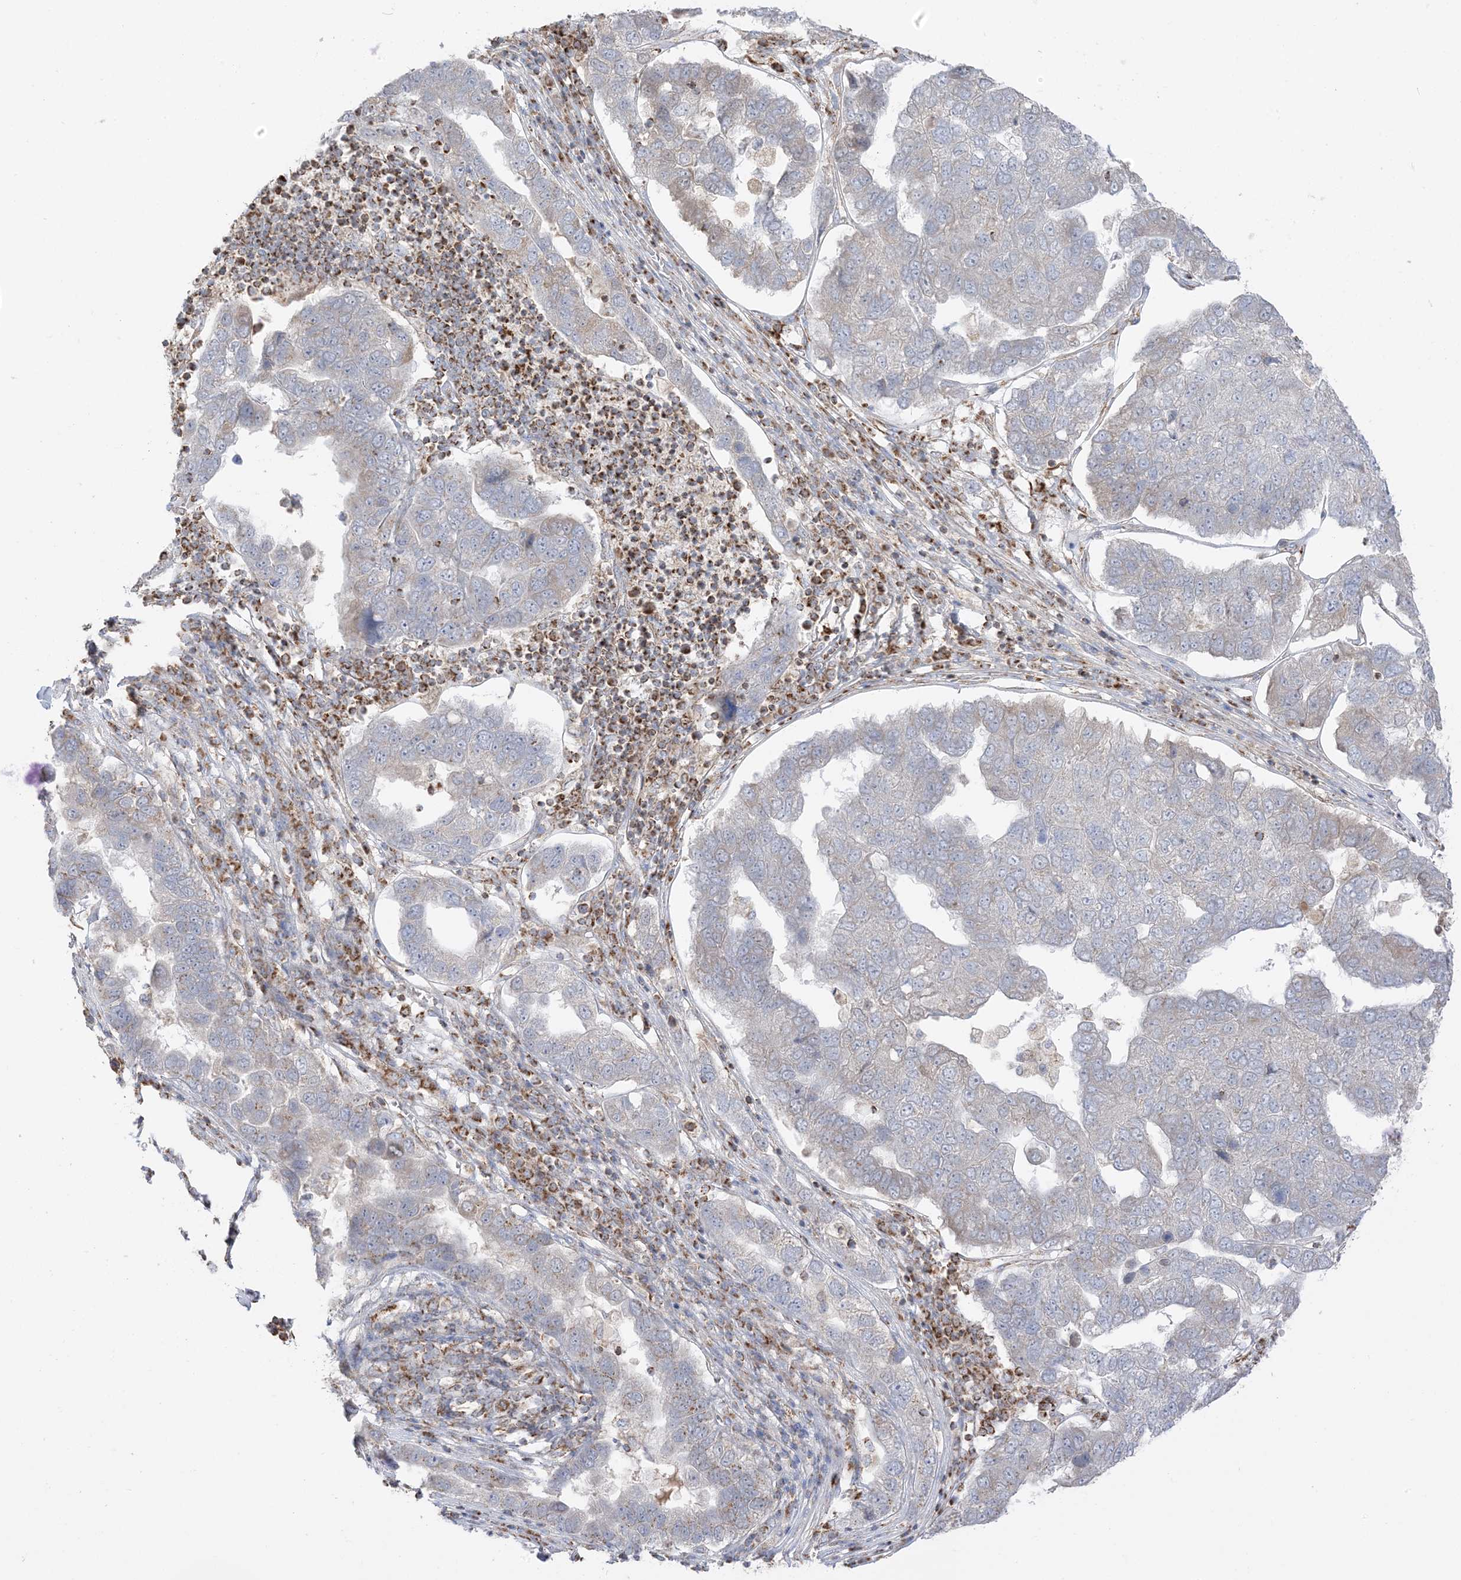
{"staining": {"intensity": "negative", "quantity": "none", "location": "none"}, "tissue": "pancreatic cancer", "cell_type": "Tumor cells", "image_type": "cancer", "snomed": [{"axis": "morphology", "description": "Adenocarcinoma, NOS"}, {"axis": "topography", "description": "Pancreas"}], "caption": "Human pancreatic adenocarcinoma stained for a protein using immunohistochemistry (IHC) demonstrates no staining in tumor cells.", "gene": "SLC25A12", "patient": {"sex": "female", "age": 61}}